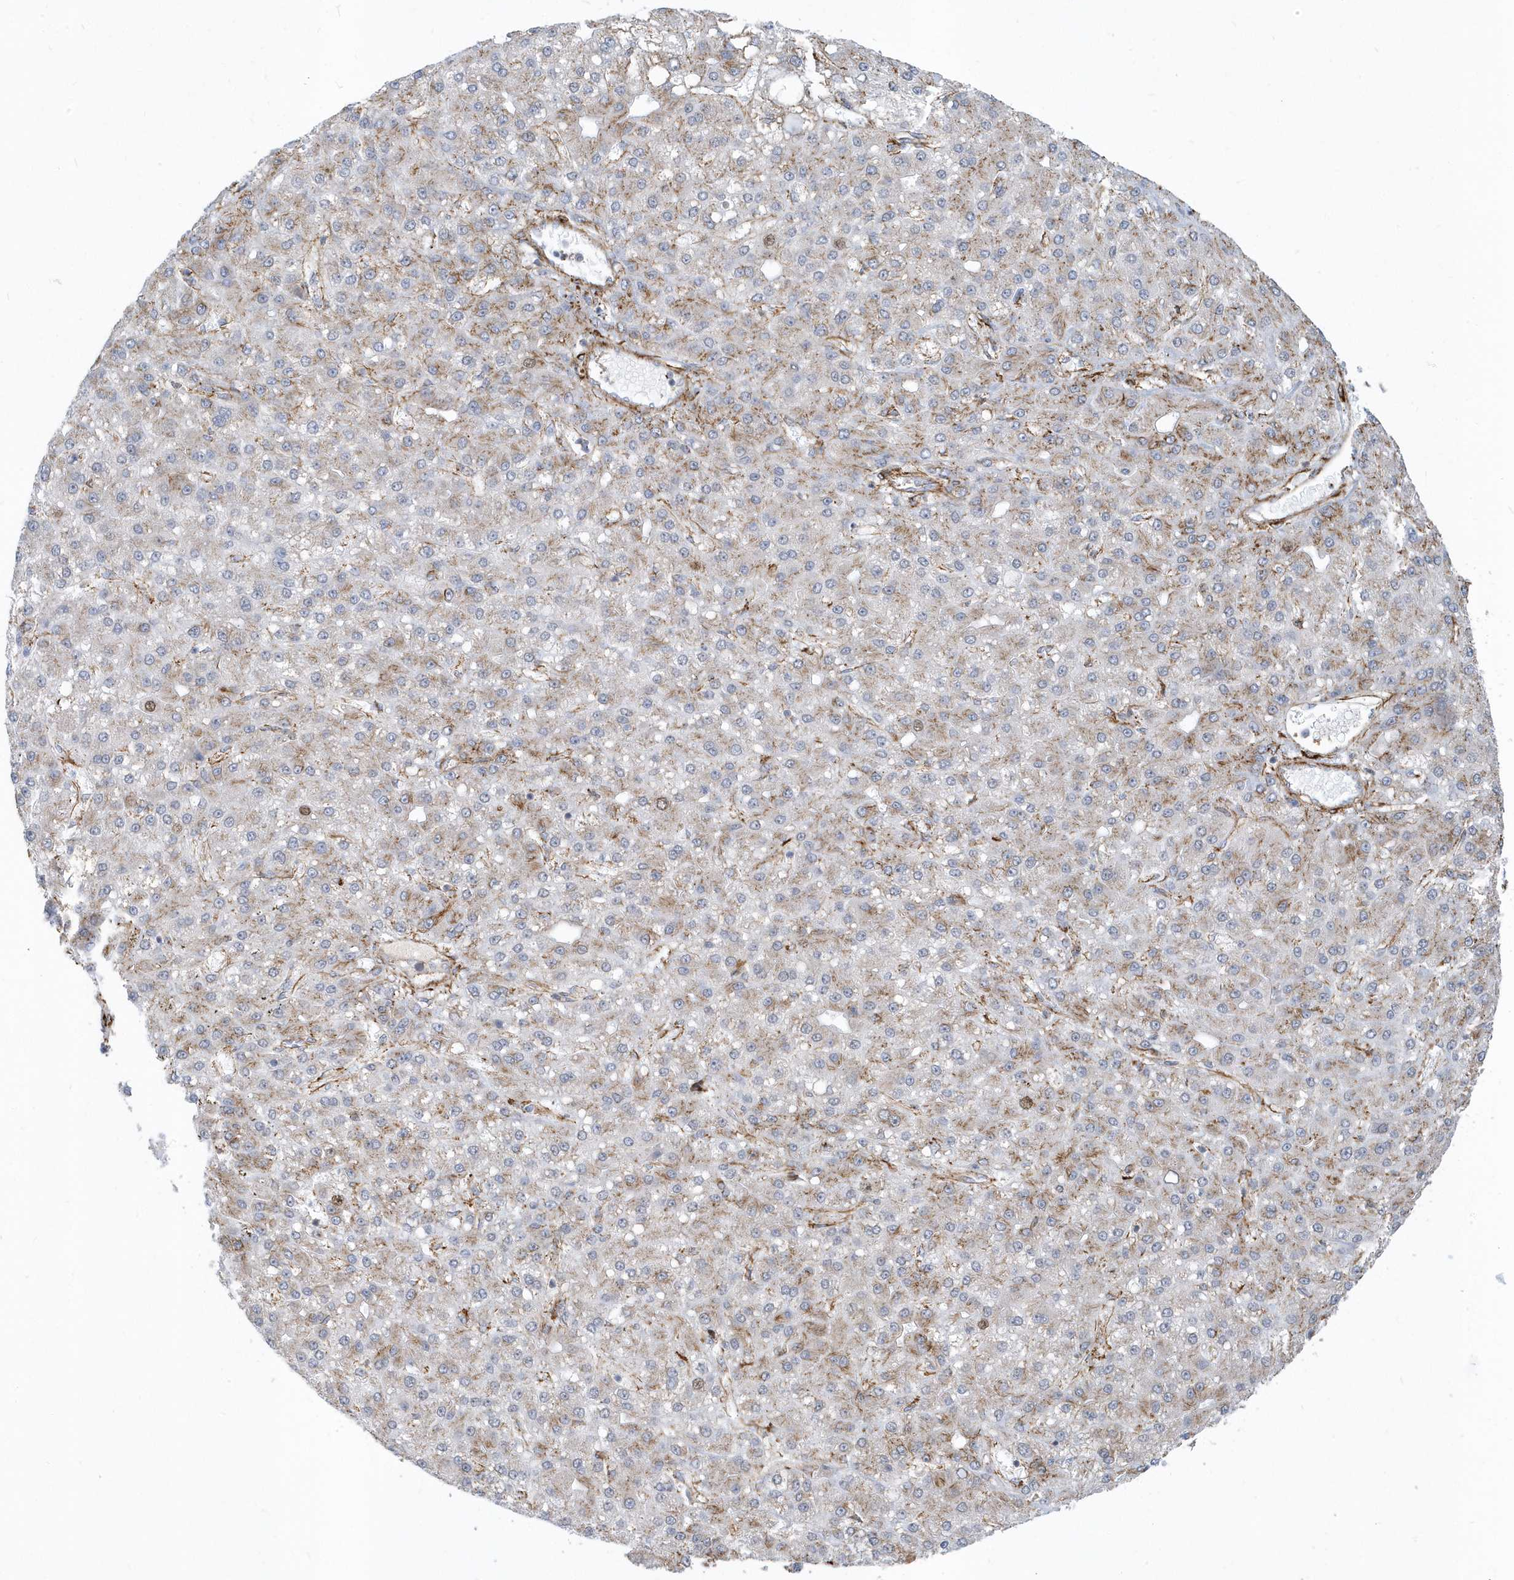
{"staining": {"intensity": "weak", "quantity": "25%-75%", "location": "cytoplasmic/membranous"}, "tissue": "liver cancer", "cell_type": "Tumor cells", "image_type": "cancer", "snomed": [{"axis": "morphology", "description": "Carcinoma, Hepatocellular, NOS"}, {"axis": "topography", "description": "Liver"}], "caption": "High-magnification brightfield microscopy of liver hepatocellular carcinoma stained with DAB (3,3'-diaminobenzidine) (brown) and counterstained with hematoxylin (blue). tumor cells exhibit weak cytoplasmic/membranous positivity is appreciated in about25%-75% of cells.", "gene": "HRH4", "patient": {"sex": "male", "age": 67}}